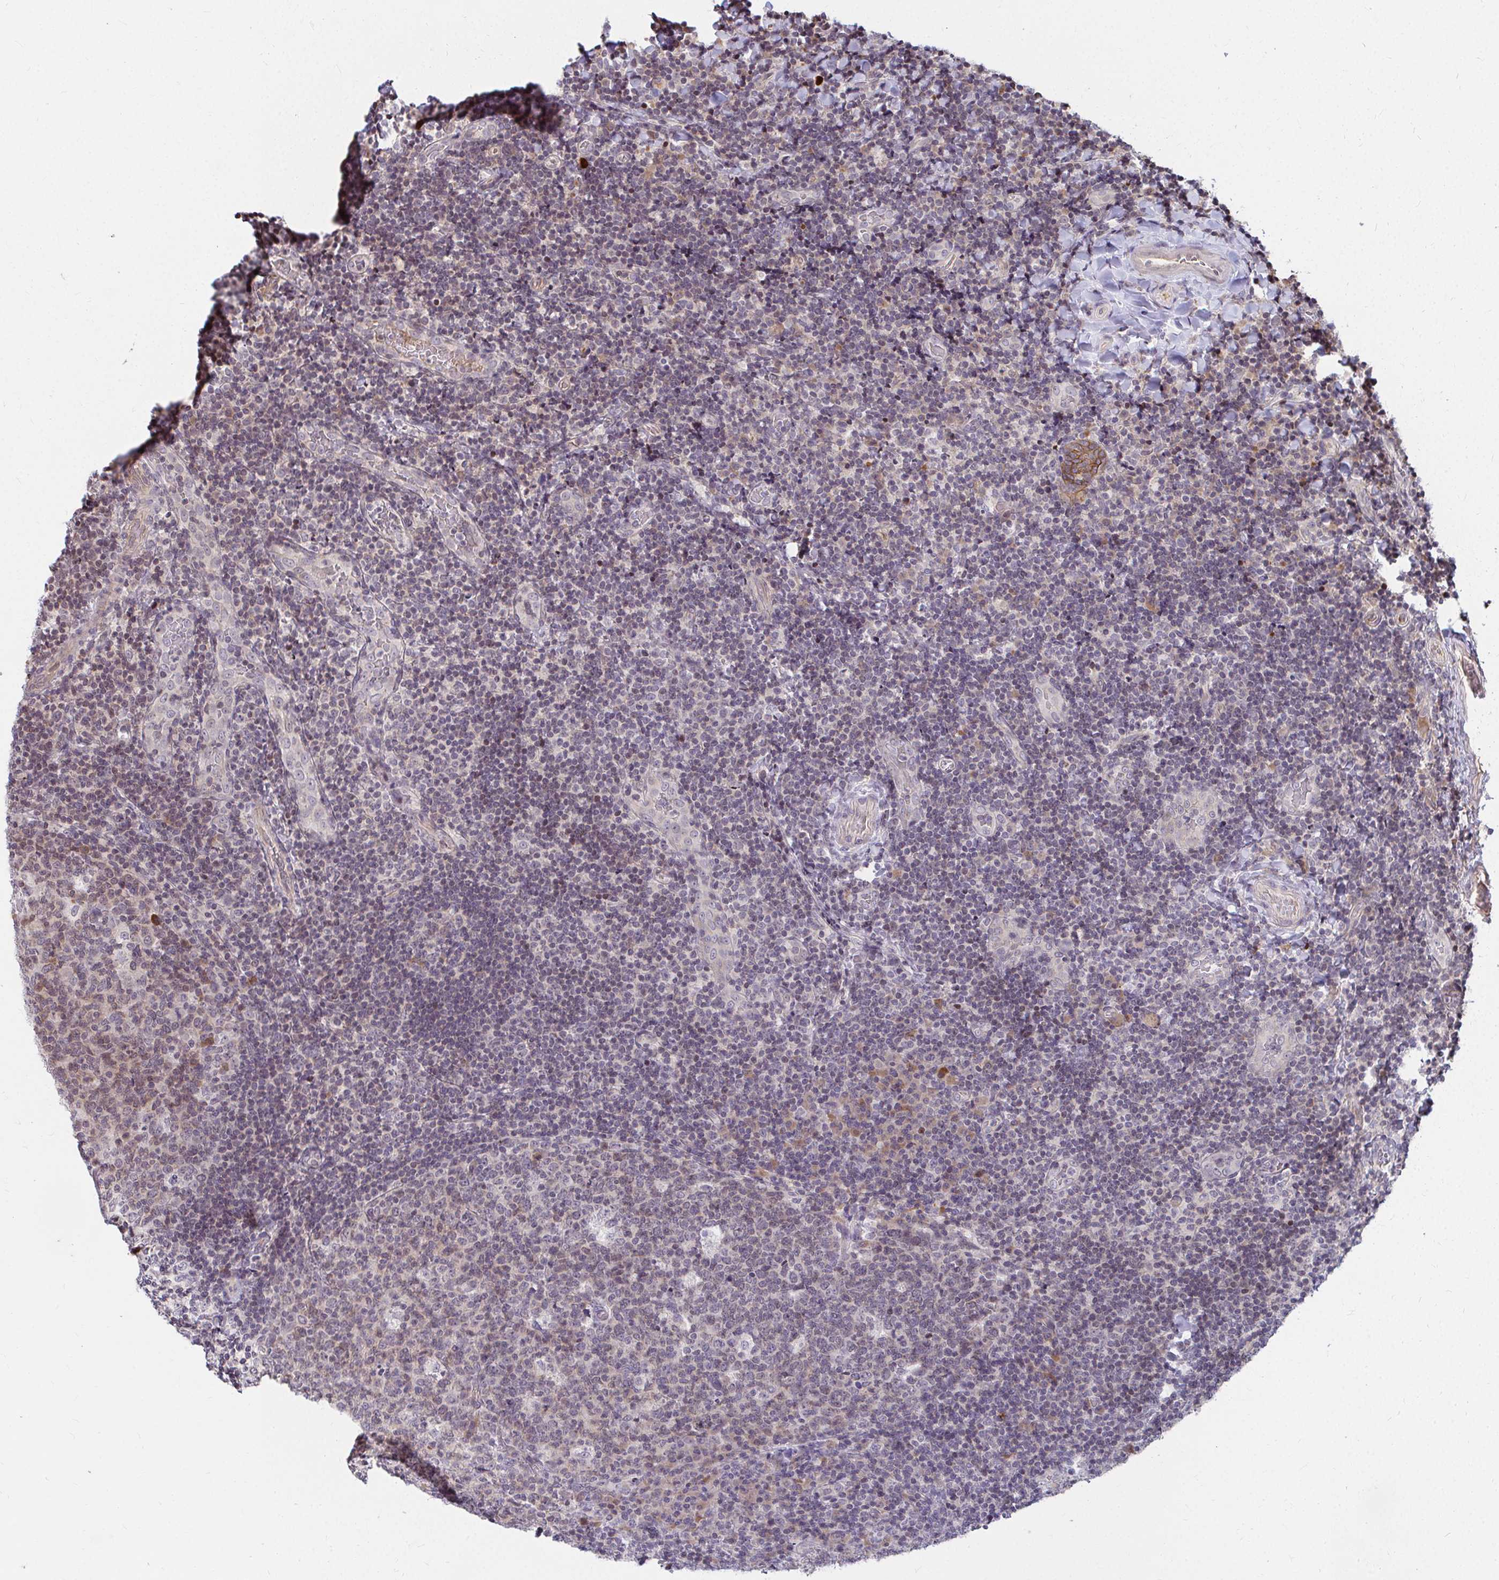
{"staining": {"intensity": "moderate", "quantity": "<25%", "location": "nuclear"}, "tissue": "tonsil", "cell_type": "Germinal center cells", "image_type": "normal", "snomed": [{"axis": "morphology", "description": "Normal tissue, NOS"}, {"axis": "topography", "description": "Tonsil"}], "caption": "Protein staining by IHC shows moderate nuclear expression in approximately <25% of germinal center cells in unremarkable tonsil.", "gene": "ANK3", "patient": {"sex": "male", "age": 17}}